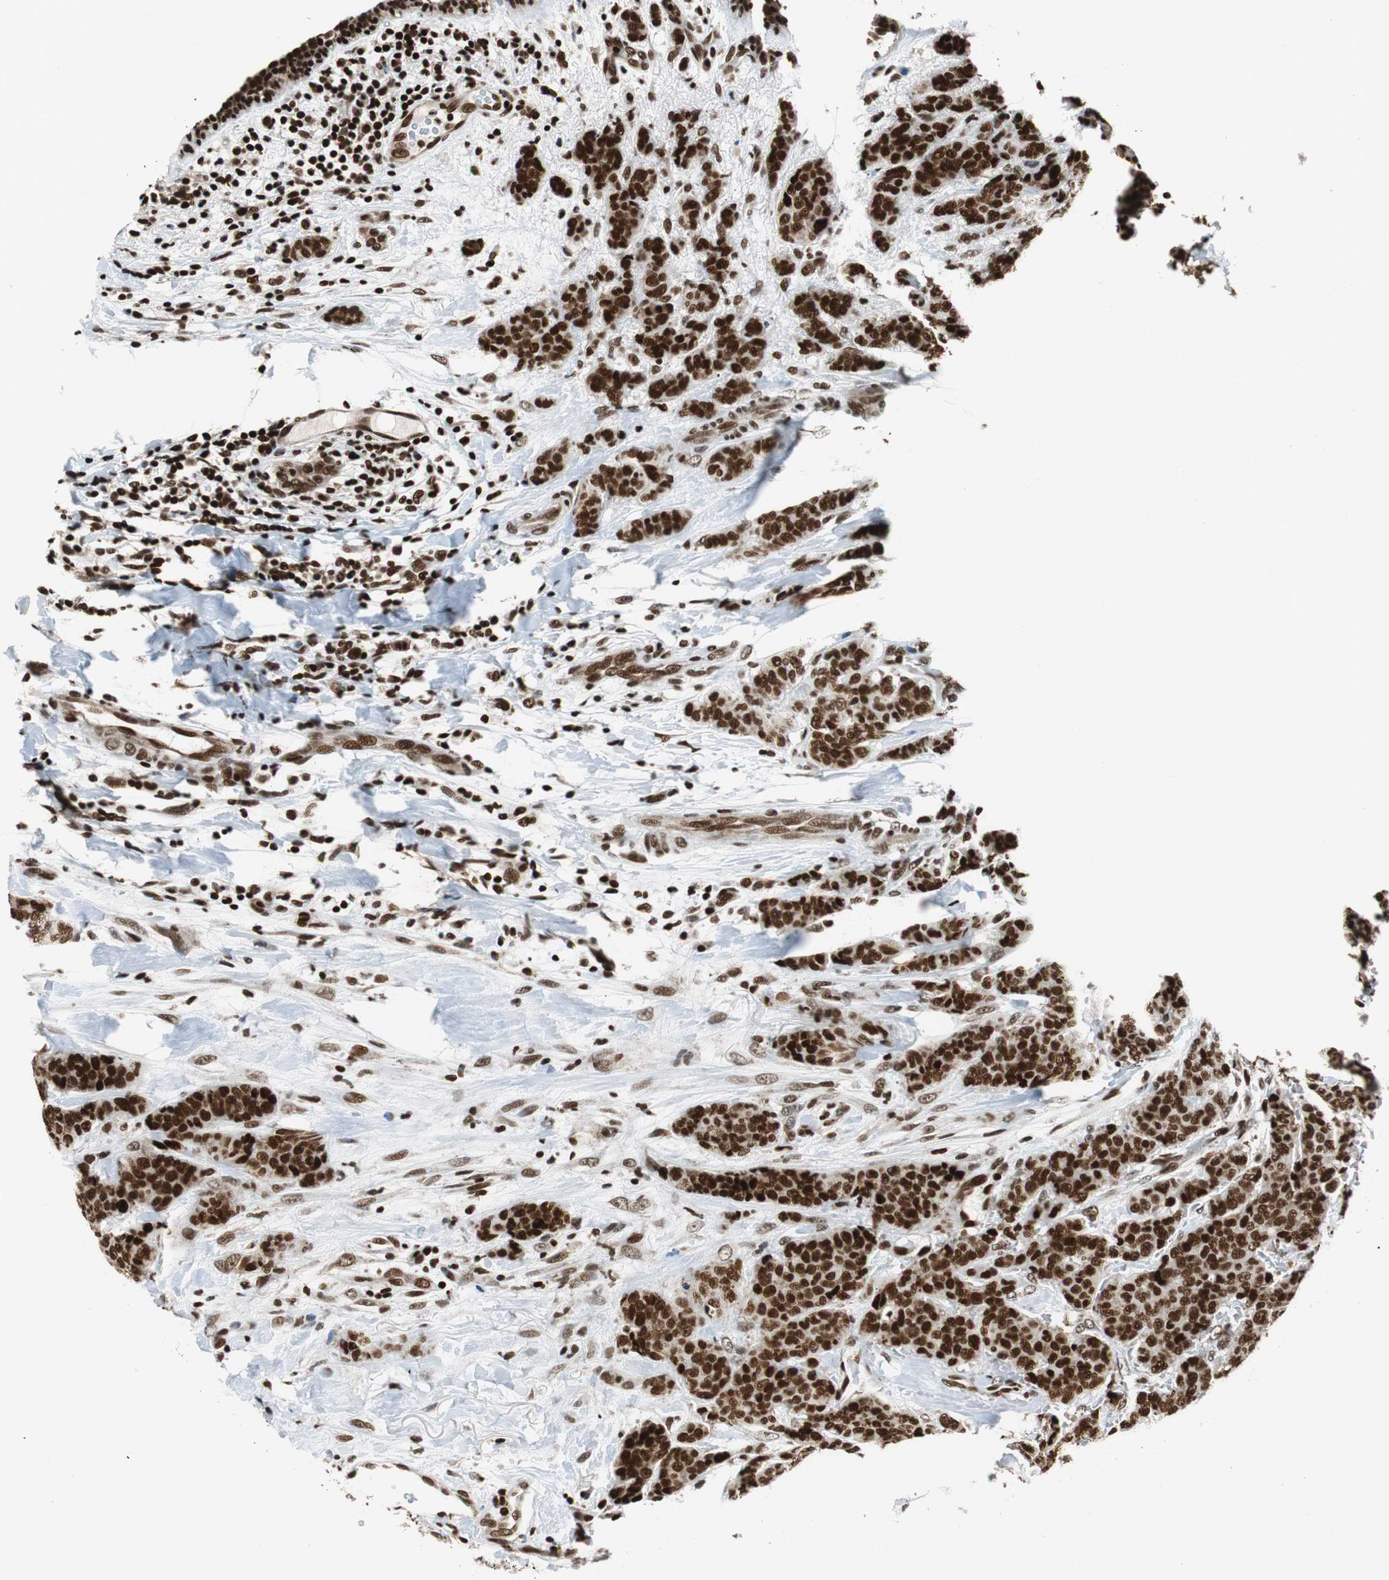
{"staining": {"intensity": "strong", "quantity": ">75%", "location": "nuclear"}, "tissue": "breast cancer", "cell_type": "Tumor cells", "image_type": "cancer", "snomed": [{"axis": "morphology", "description": "Duct carcinoma"}, {"axis": "topography", "description": "Breast"}], "caption": "Tumor cells show high levels of strong nuclear positivity in about >75% of cells in human breast cancer (invasive ductal carcinoma).", "gene": "HDAC1", "patient": {"sex": "female", "age": 40}}